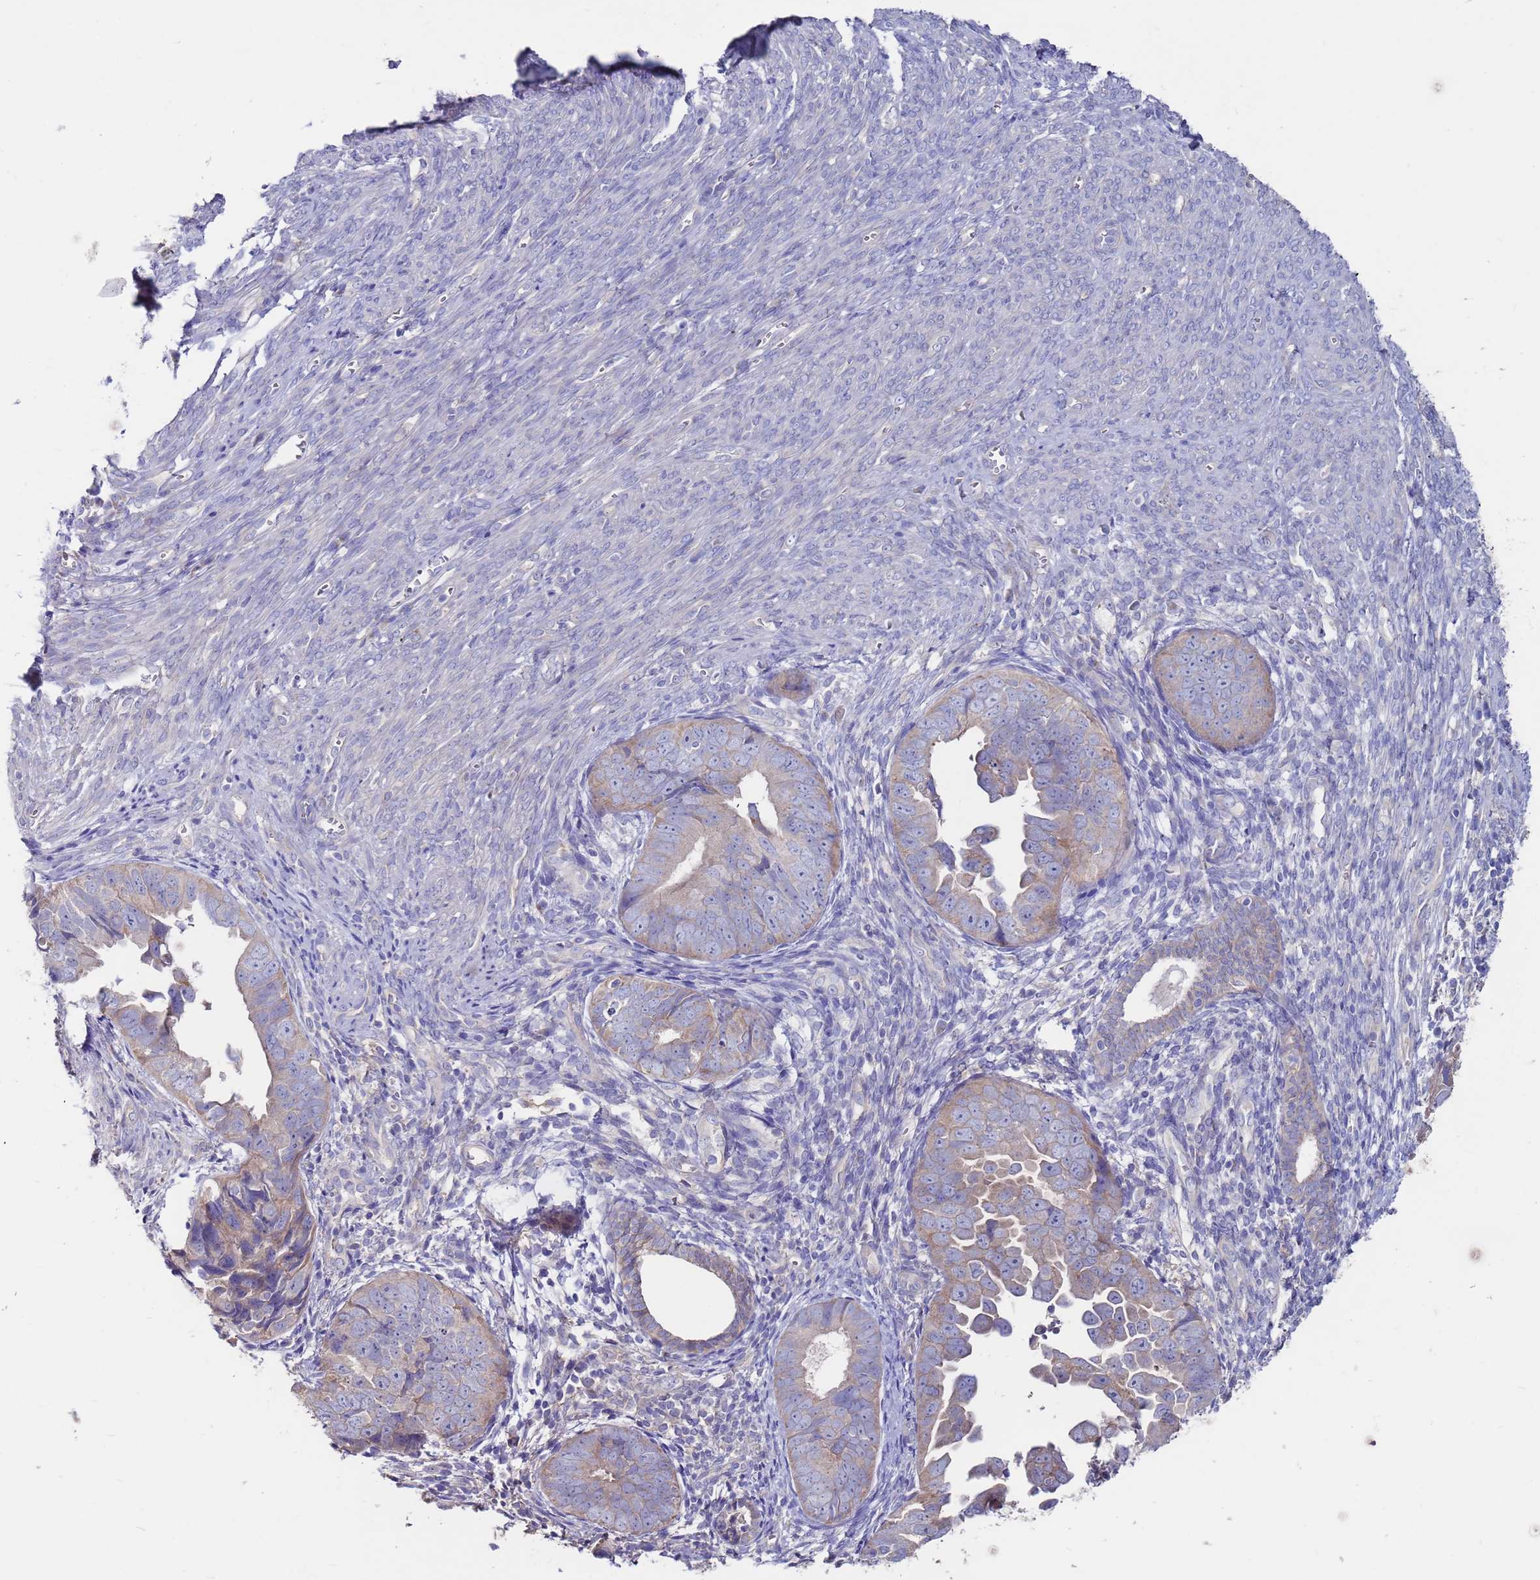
{"staining": {"intensity": "moderate", "quantity": "<25%", "location": "cytoplasmic/membranous"}, "tissue": "endometrial cancer", "cell_type": "Tumor cells", "image_type": "cancer", "snomed": [{"axis": "morphology", "description": "Adenocarcinoma, NOS"}, {"axis": "topography", "description": "Endometrium"}], "caption": "Endometrial adenocarcinoma stained with immunohistochemistry (IHC) exhibits moderate cytoplasmic/membranous expression in approximately <25% of tumor cells.", "gene": "KRTCAP3", "patient": {"sex": "female", "age": 75}}